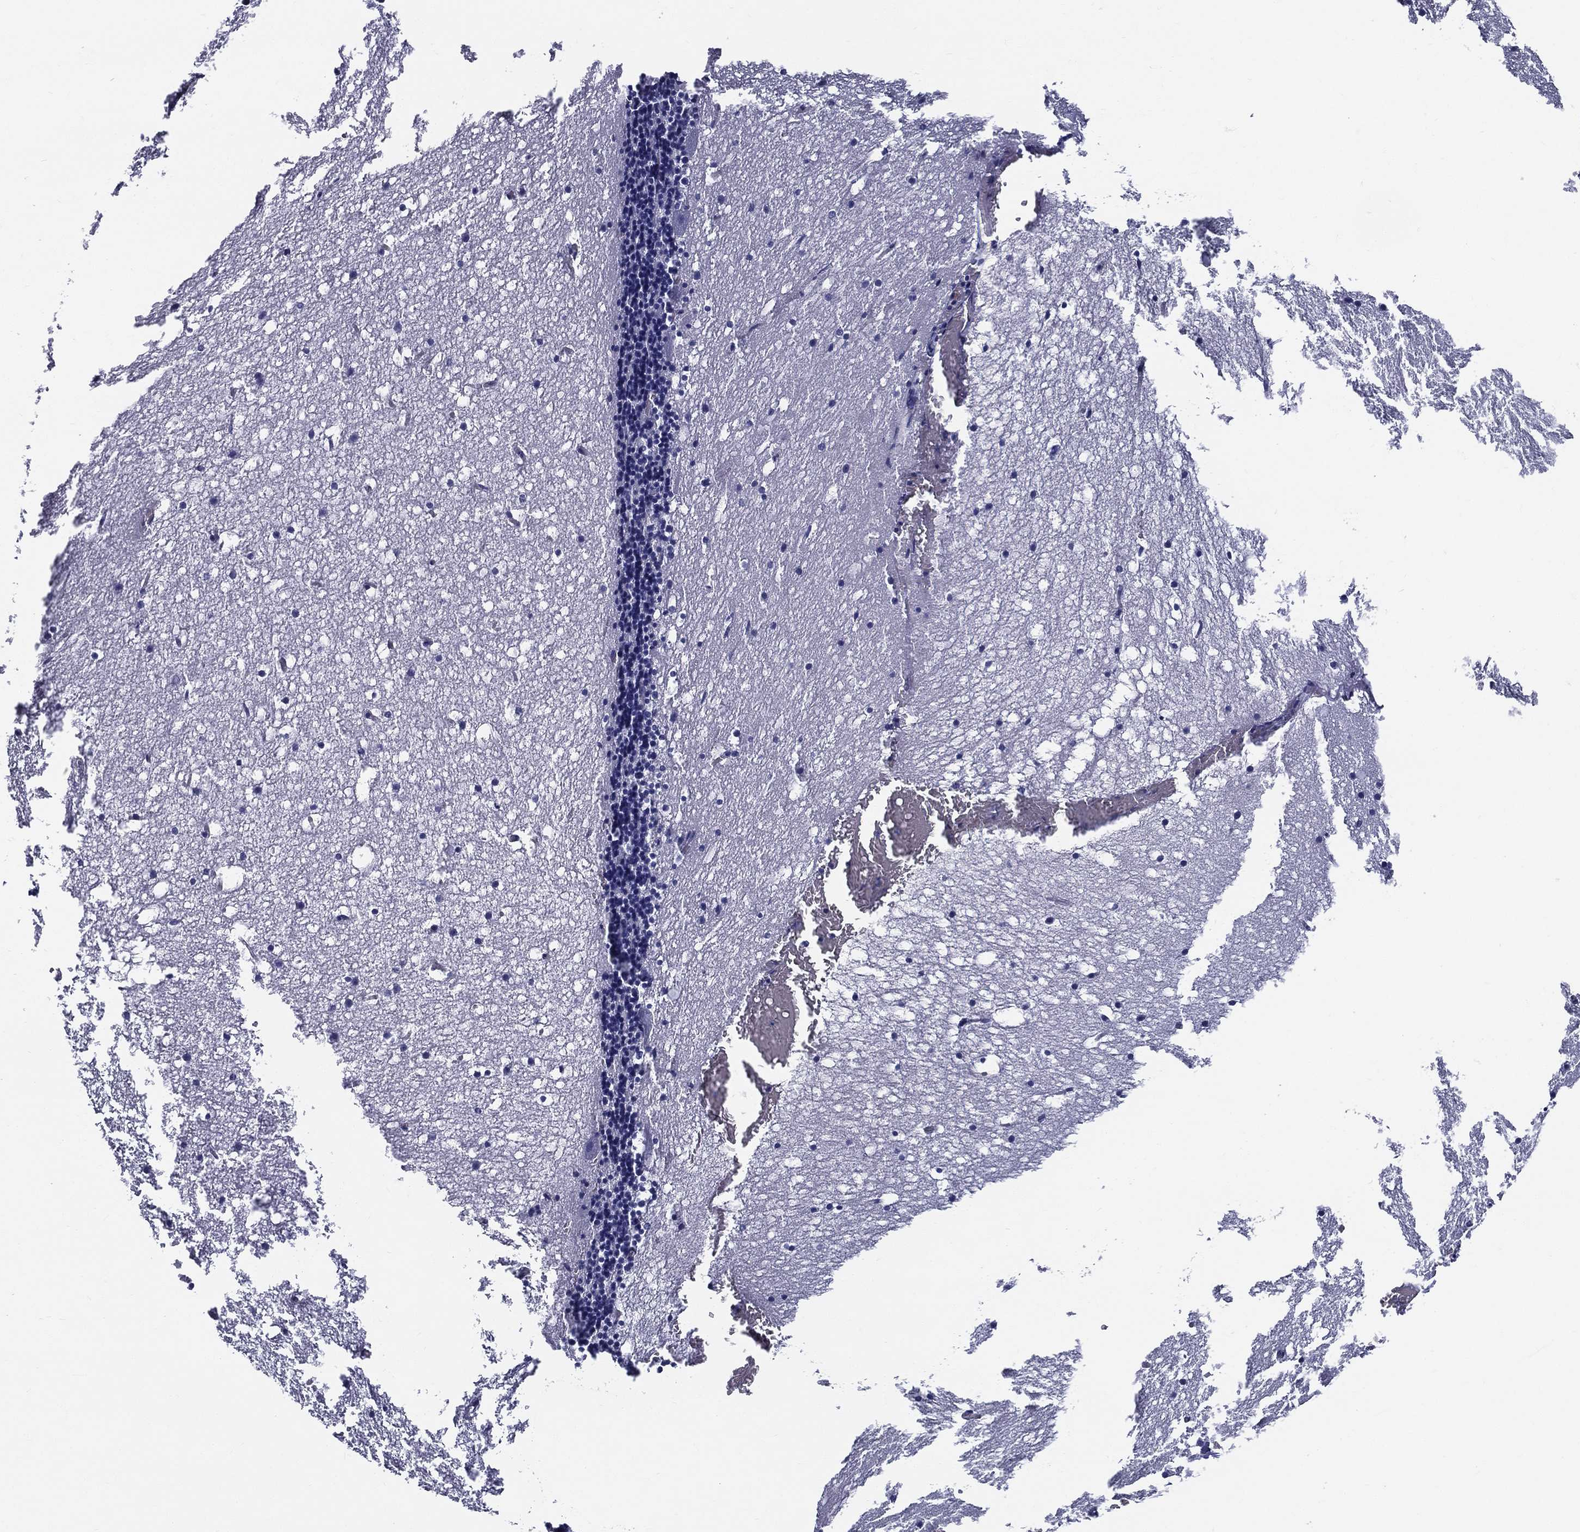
{"staining": {"intensity": "negative", "quantity": "none", "location": "none"}, "tissue": "cerebellum", "cell_type": "Cells in granular layer", "image_type": "normal", "snomed": [{"axis": "morphology", "description": "Normal tissue, NOS"}, {"axis": "topography", "description": "Cerebellum"}], "caption": "The micrograph displays no significant expression in cells in granular layer of cerebellum. (Brightfield microscopy of DAB (3,3'-diaminobenzidine) immunohistochemistry at high magnification).", "gene": "RSPH4A", "patient": {"sex": "male", "age": 37}}